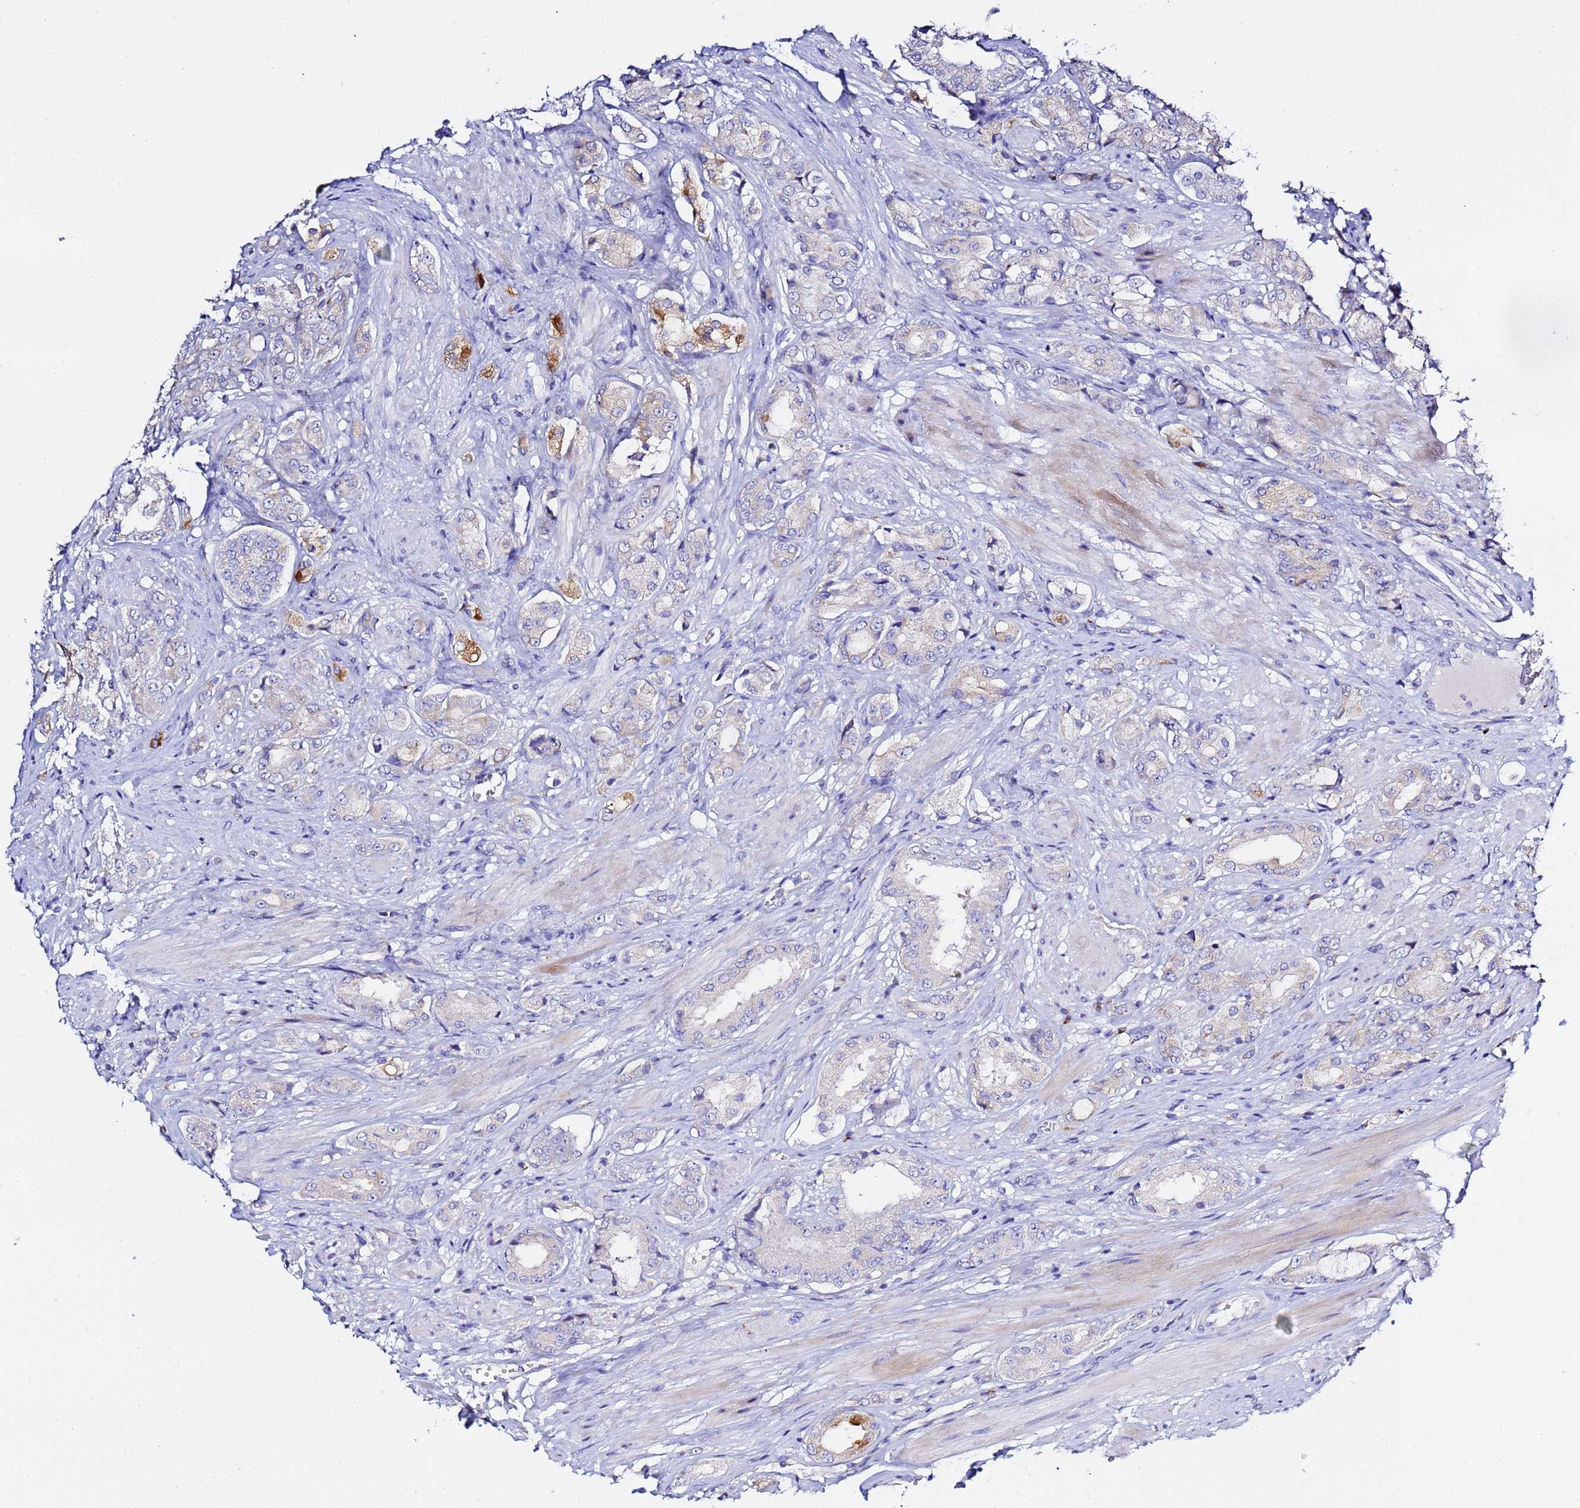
{"staining": {"intensity": "moderate", "quantity": "<25%", "location": "cytoplasmic/membranous"}, "tissue": "prostate cancer", "cell_type": "Tumor cells", "image_type": "cancer", "snomed": [{"axis": "morphology", "description": "Adenocarcinoma, High grade"}, {"axis": "topography", "description": "Prostate and seminal vesicle, NOS"}], "caption": "Immunohistochemistry staining of prostate cancer (adenocarcinoma (high-grade)), which shows low levels of moderate cytoplasmic/membranous staining in approximately <25% of tumor cells indicating moderate cytoplasmic/membranous protein positivity. The staining was performed using DAB (3,3'-diaminobenzidine) (brown) for protein detection and nuclei were counterstained in hematoxylin (blue).", "gene": "VTI1B", "patient": {"sex": "male", "age": 64}}